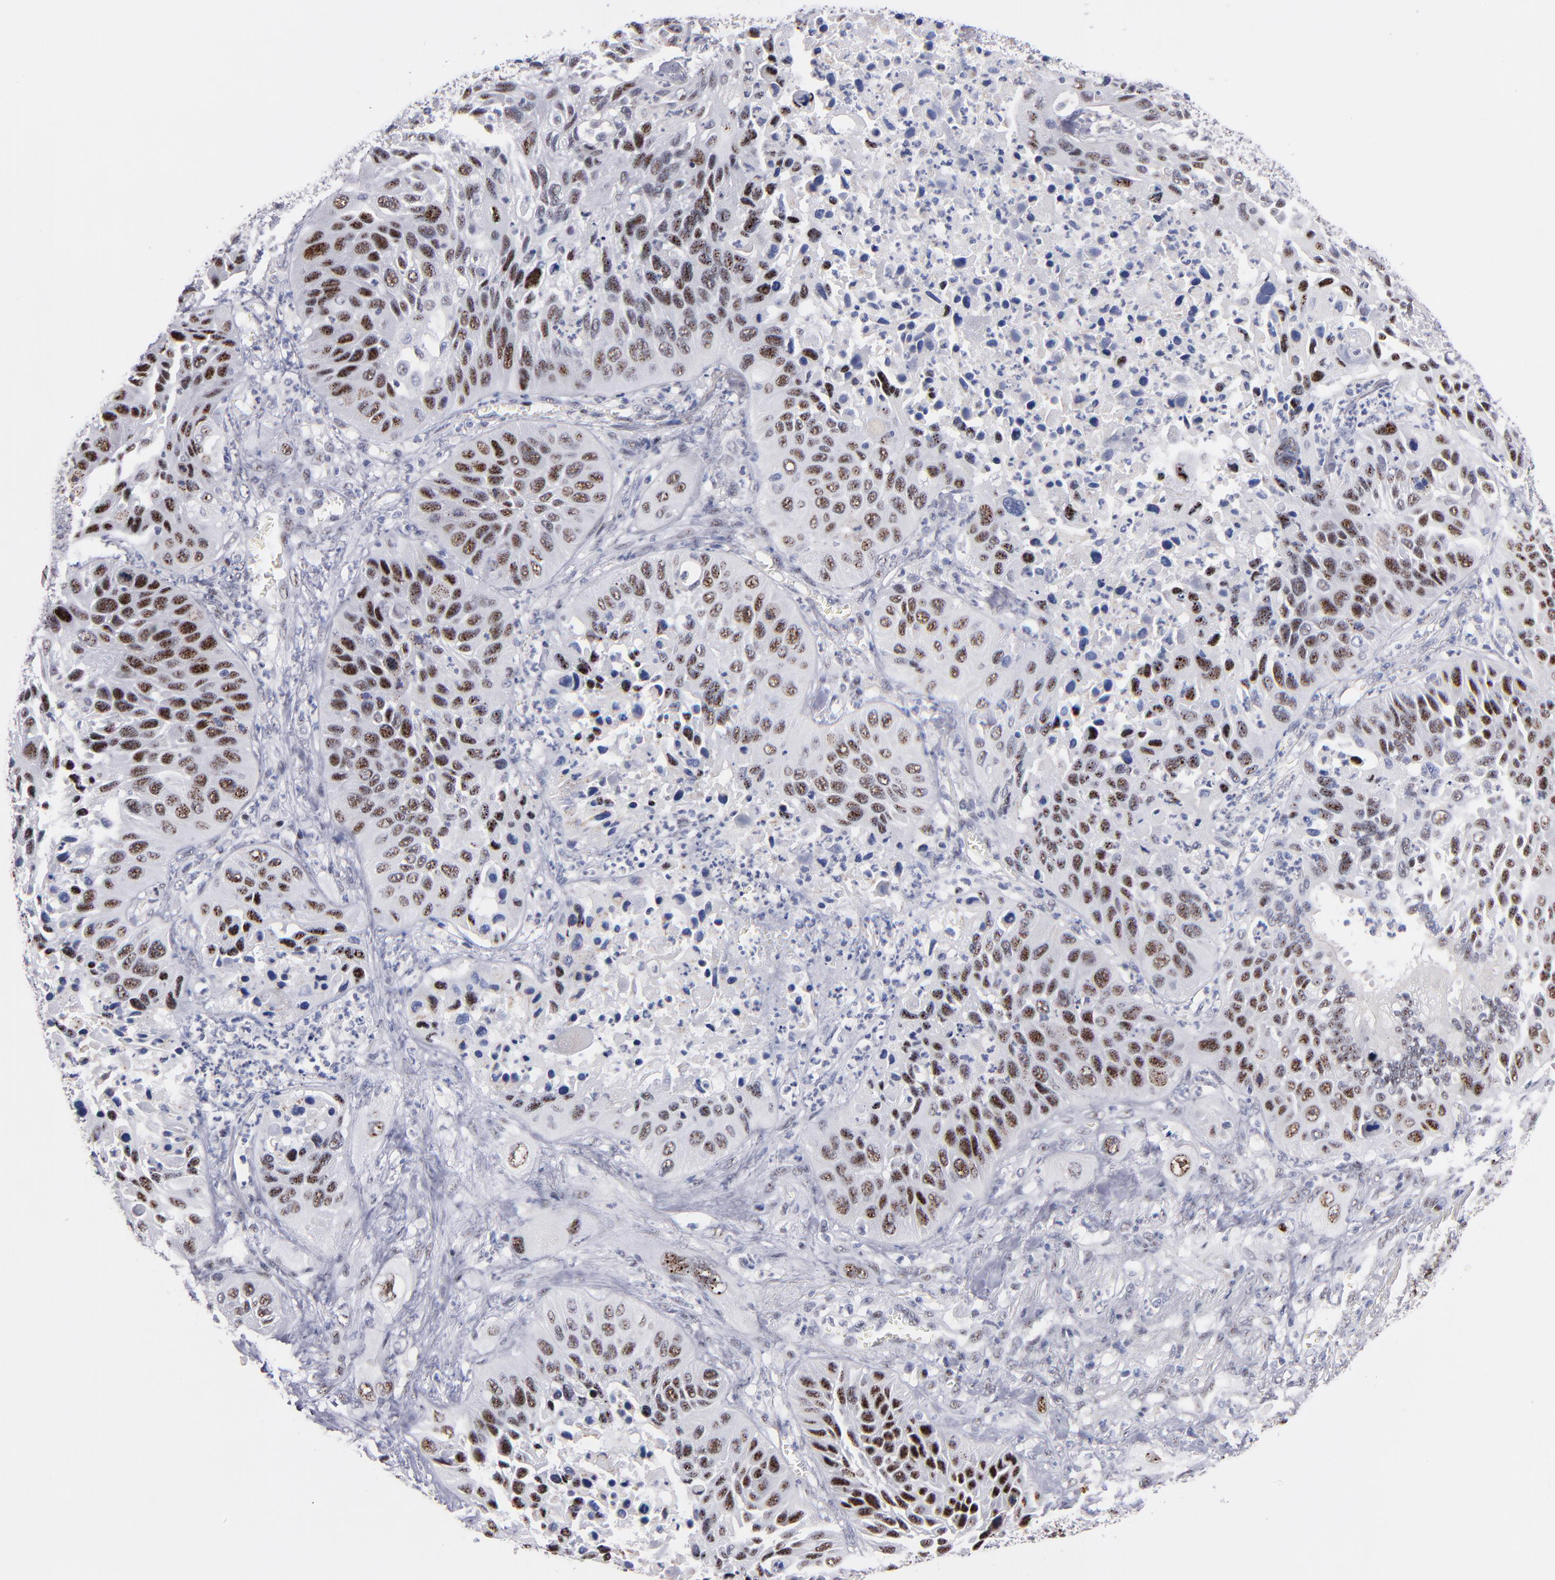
{"staining": {"intensity": "moderate", "quantity": ">75%", "location": "nuclear"}, "tissue": "lung cancer", "cell_type": "Tumor cells", "image_type": "cancer", "snomed": [{"axis": "morphology", "description": "Squamous cell carcinoma, NOS"}, {"axis": "topography", "description": "Lung"}], "caption": "Immunohistochemistry (IHC) (DAB (3,3'-diaminobenzidine)) staining of human lung cancer displays moderate nuclear protein staining in approximately >75% of tumor cells.", "gene": "RAF1", "patient": {"sex": "female", "age": 76}}